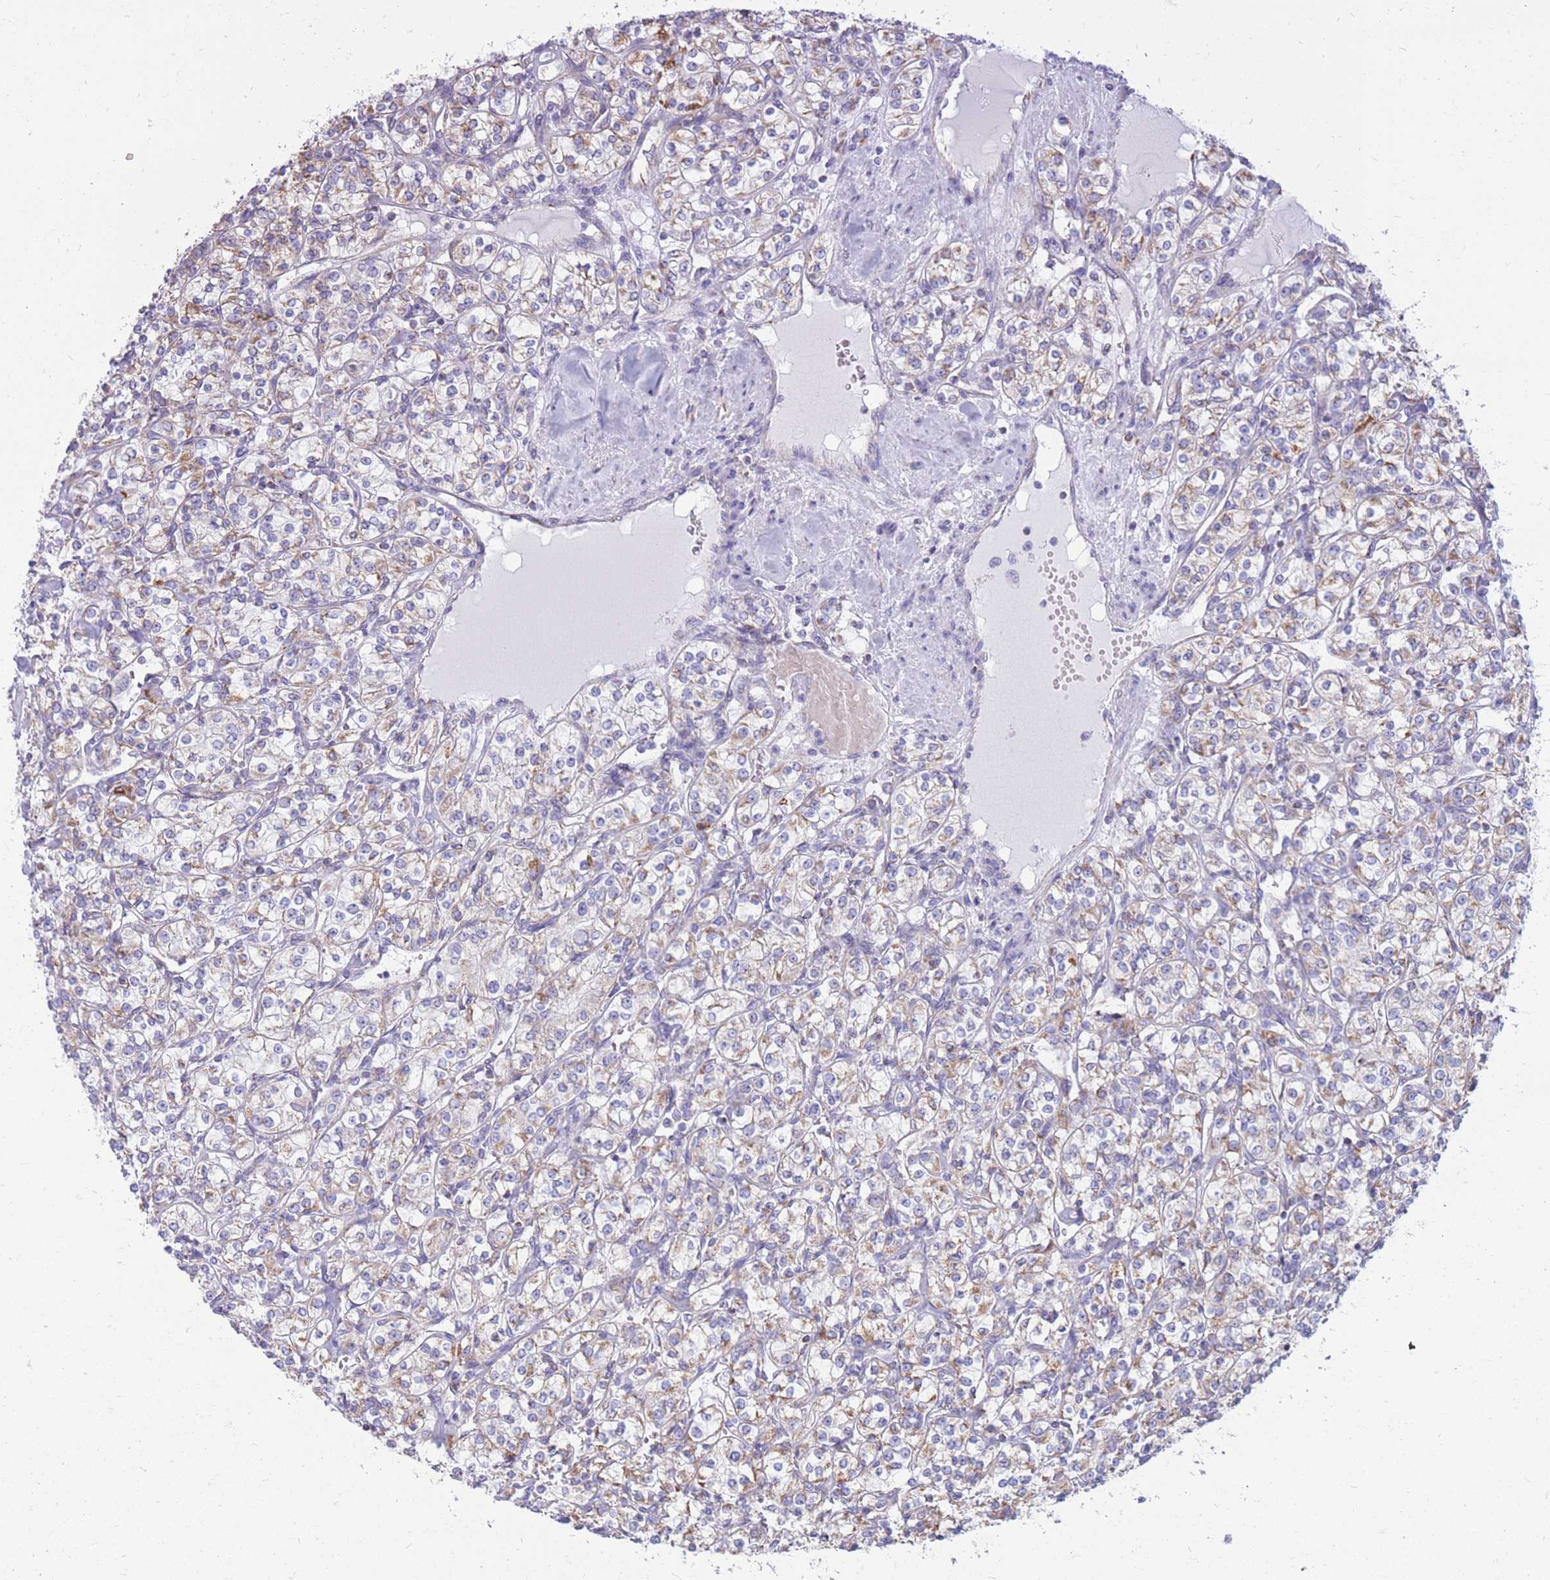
{"staining": {"intensity": "weak", "quantity": "25%-75%", "location": "cytoplasmic/membranous"}, "tissue": "renal cancer", "cell_type": "Tumor cells", "image_type": "cancer", "snomed": [{"axis": "morphology", "description": "Adenocarcinoma, NOS"}, {"axis": "topography", "description": "Kidney"}], "caption": "Adenocarcinoma (renal) was stained to show a protein in brown. There is low levels of weak cytoplasmic/membranous expression in about 25%-75% of tumor cells.", "gene": "PCSK1", "patient": {"sex": "male", "age": 77}}